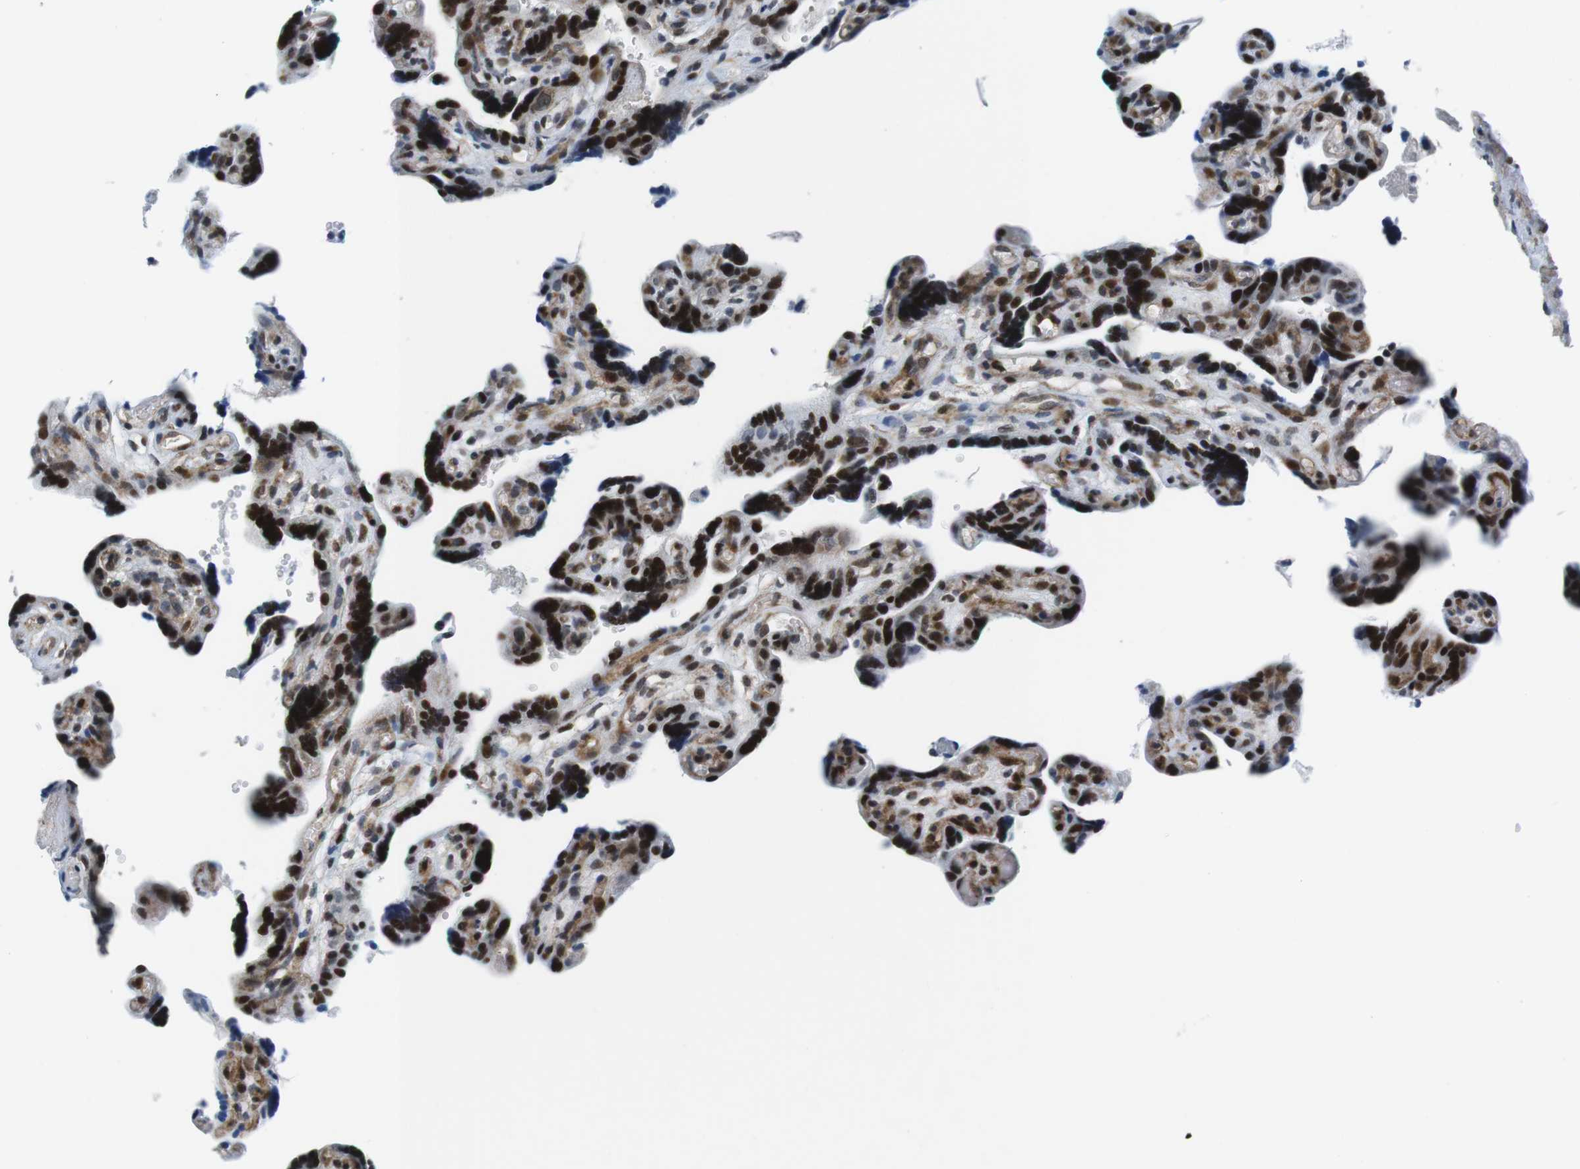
{"staining": {"intensity": "strong", "quantity": ">75%", "location": "nuclear"}, "tissue": "placenta", "cell_type": "Trophoblastic cells", "image_type": "normal", "snomed": [{"axis": "morphology", "description": "Normal tissue, NOS"}, {"axis": "topography", "description": "Placenta"}], "caption": "The photomicrograph displays a brown stain indicating the presence of a protein in the nuclear of trophoblastic cells in placenta. The protein of interest is shown in brown color, while the nuclei are stained blue.", "gene": "MLH1", "patient": {"sex": "female", "age": 30}}